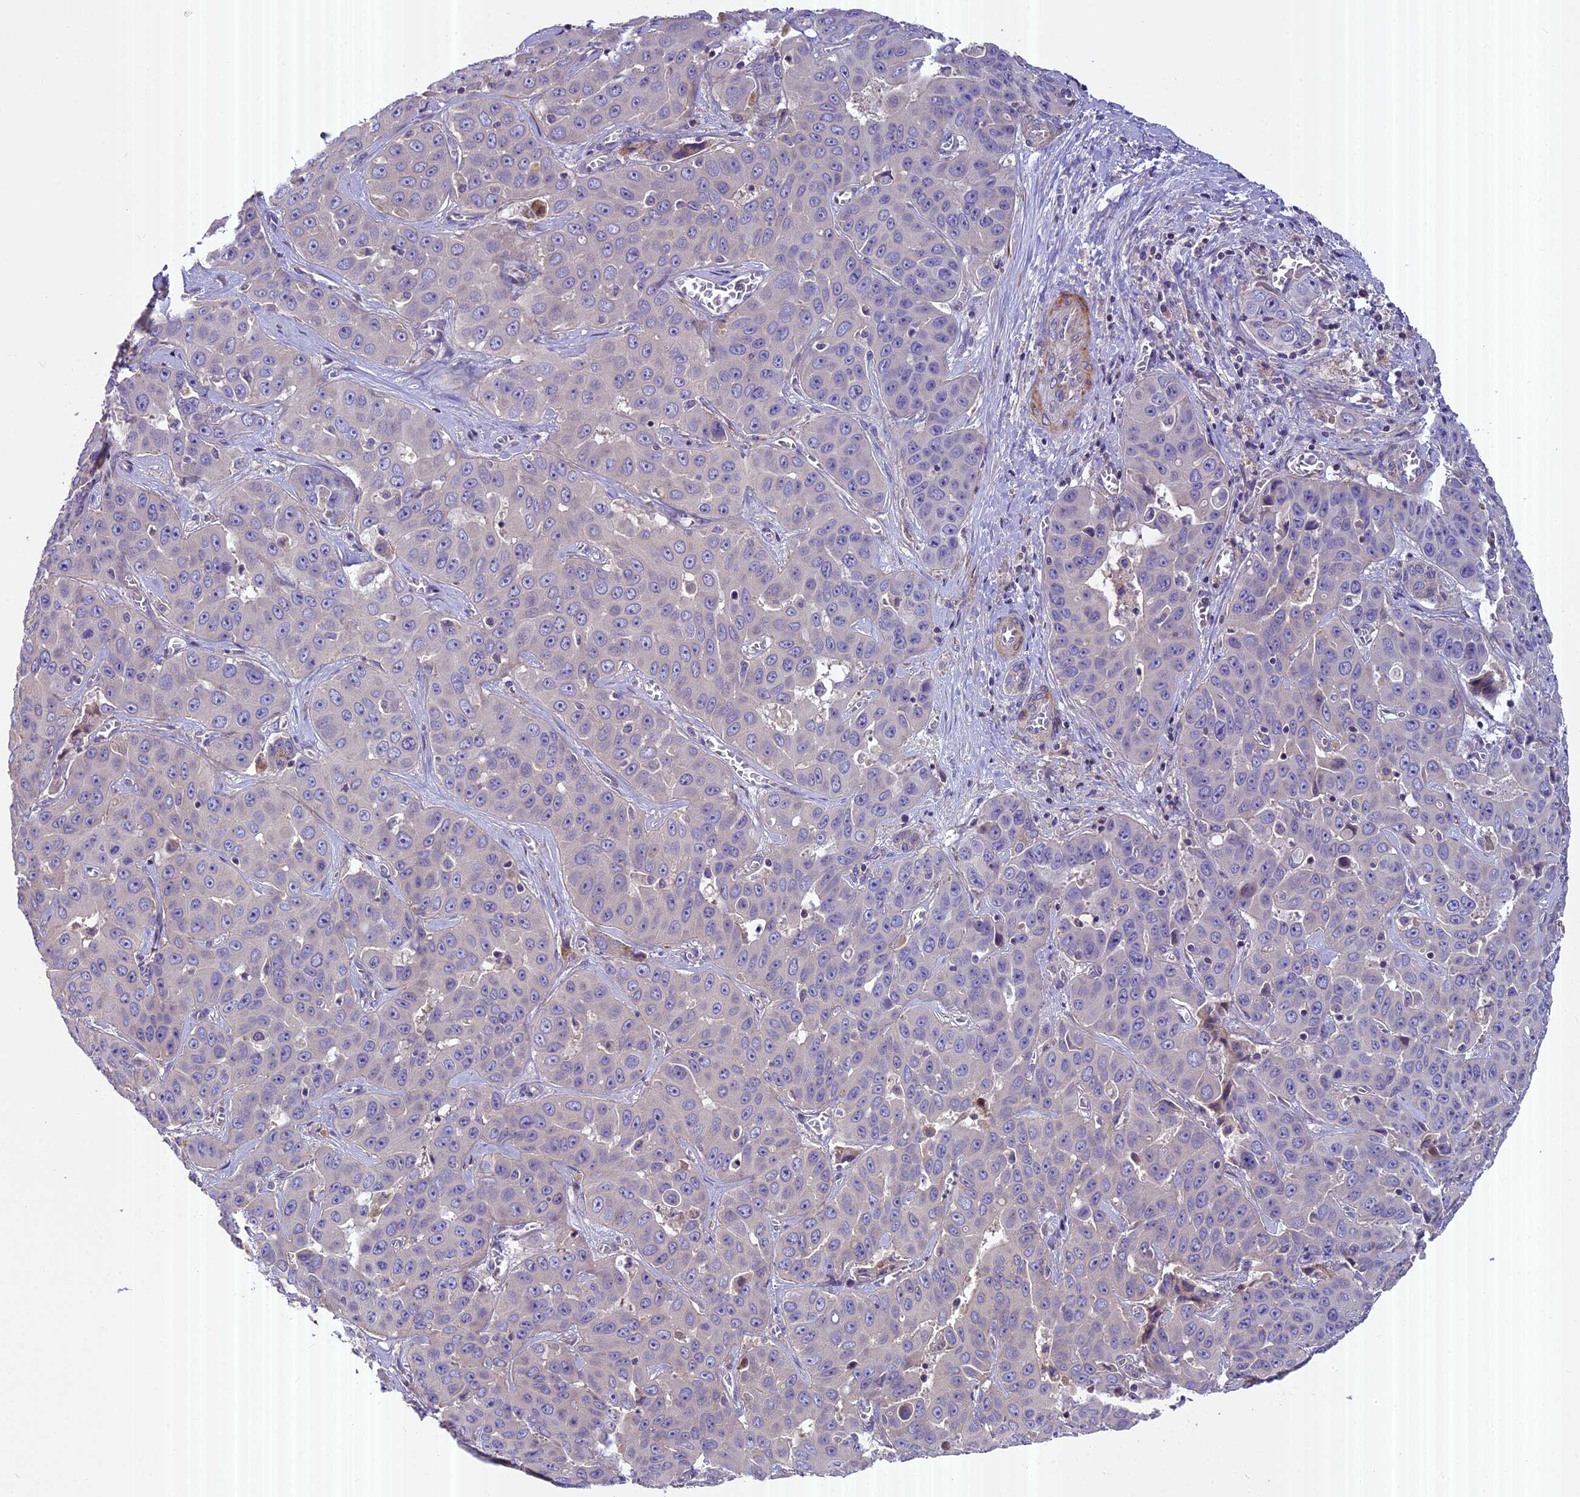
{"staining": {"intensity": "negative", "quantity": "none", "location": "none"}, "tissue": "liver cancer", "cell_type": "Tumor cells", "image_type": "cancer", "snomed": [{"axis": "morphology", "description": "Cholangiocarcinoma"}, {"axis": "topography", "description": "Liver"}], "caption": "An immunohistochemistry (IHC) histopathology image of liver cancer is shown. There is no staining in tumor cells of liver cancer.", "gene": "FAM98C", "patient": {"sex": "female", "age": 52}}